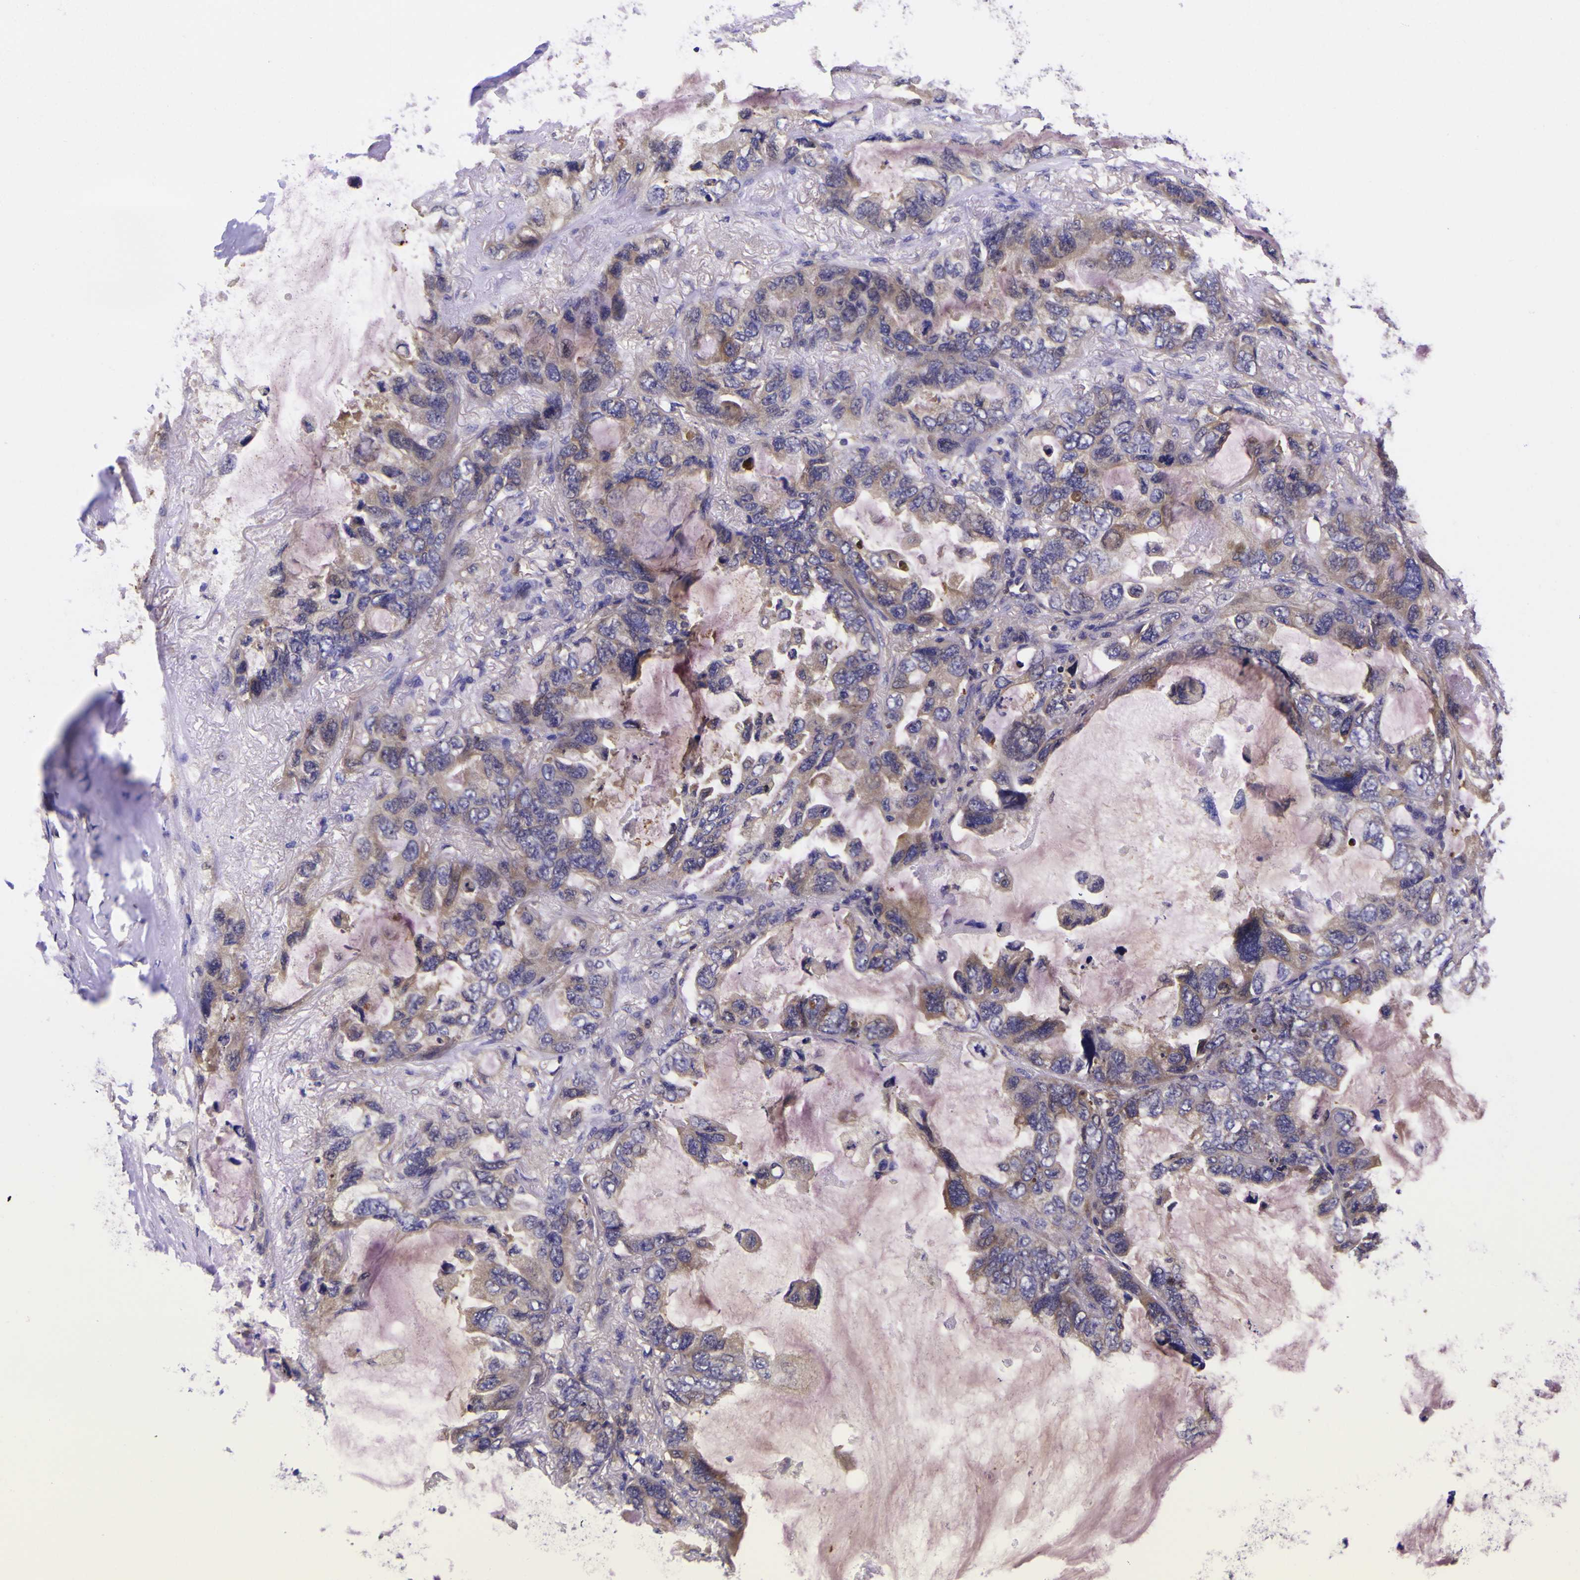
{"staining": {"intensity": "weak", "quantity": "25%-75%", "location": "cytoplasmic/membranous"}, "tissue": "lung cancer", "cell_type": "Tumor cells", "image_type": "cancer", "snomed": [{"axis": "morphology", "description": "Squamous cell carcinoma, NOS"}, {"axis": "topography", "description": "Lung"}], "caption": "Immunohistochemistry (IHC) staining of lung cancer (squamous cell carcinoma), which shows low levels of weak cytoplasmic/membranous positivity in about 25%-75% of tumor cells indicating weak cytoplasmic/membranous protein positivity. The staining was performed using DAB (brown) for protein detection and nuclei were counterstained in hematoxylin (blue).", "gene": "MAPK14", "patient": {"sex": "female", "age": 73}}